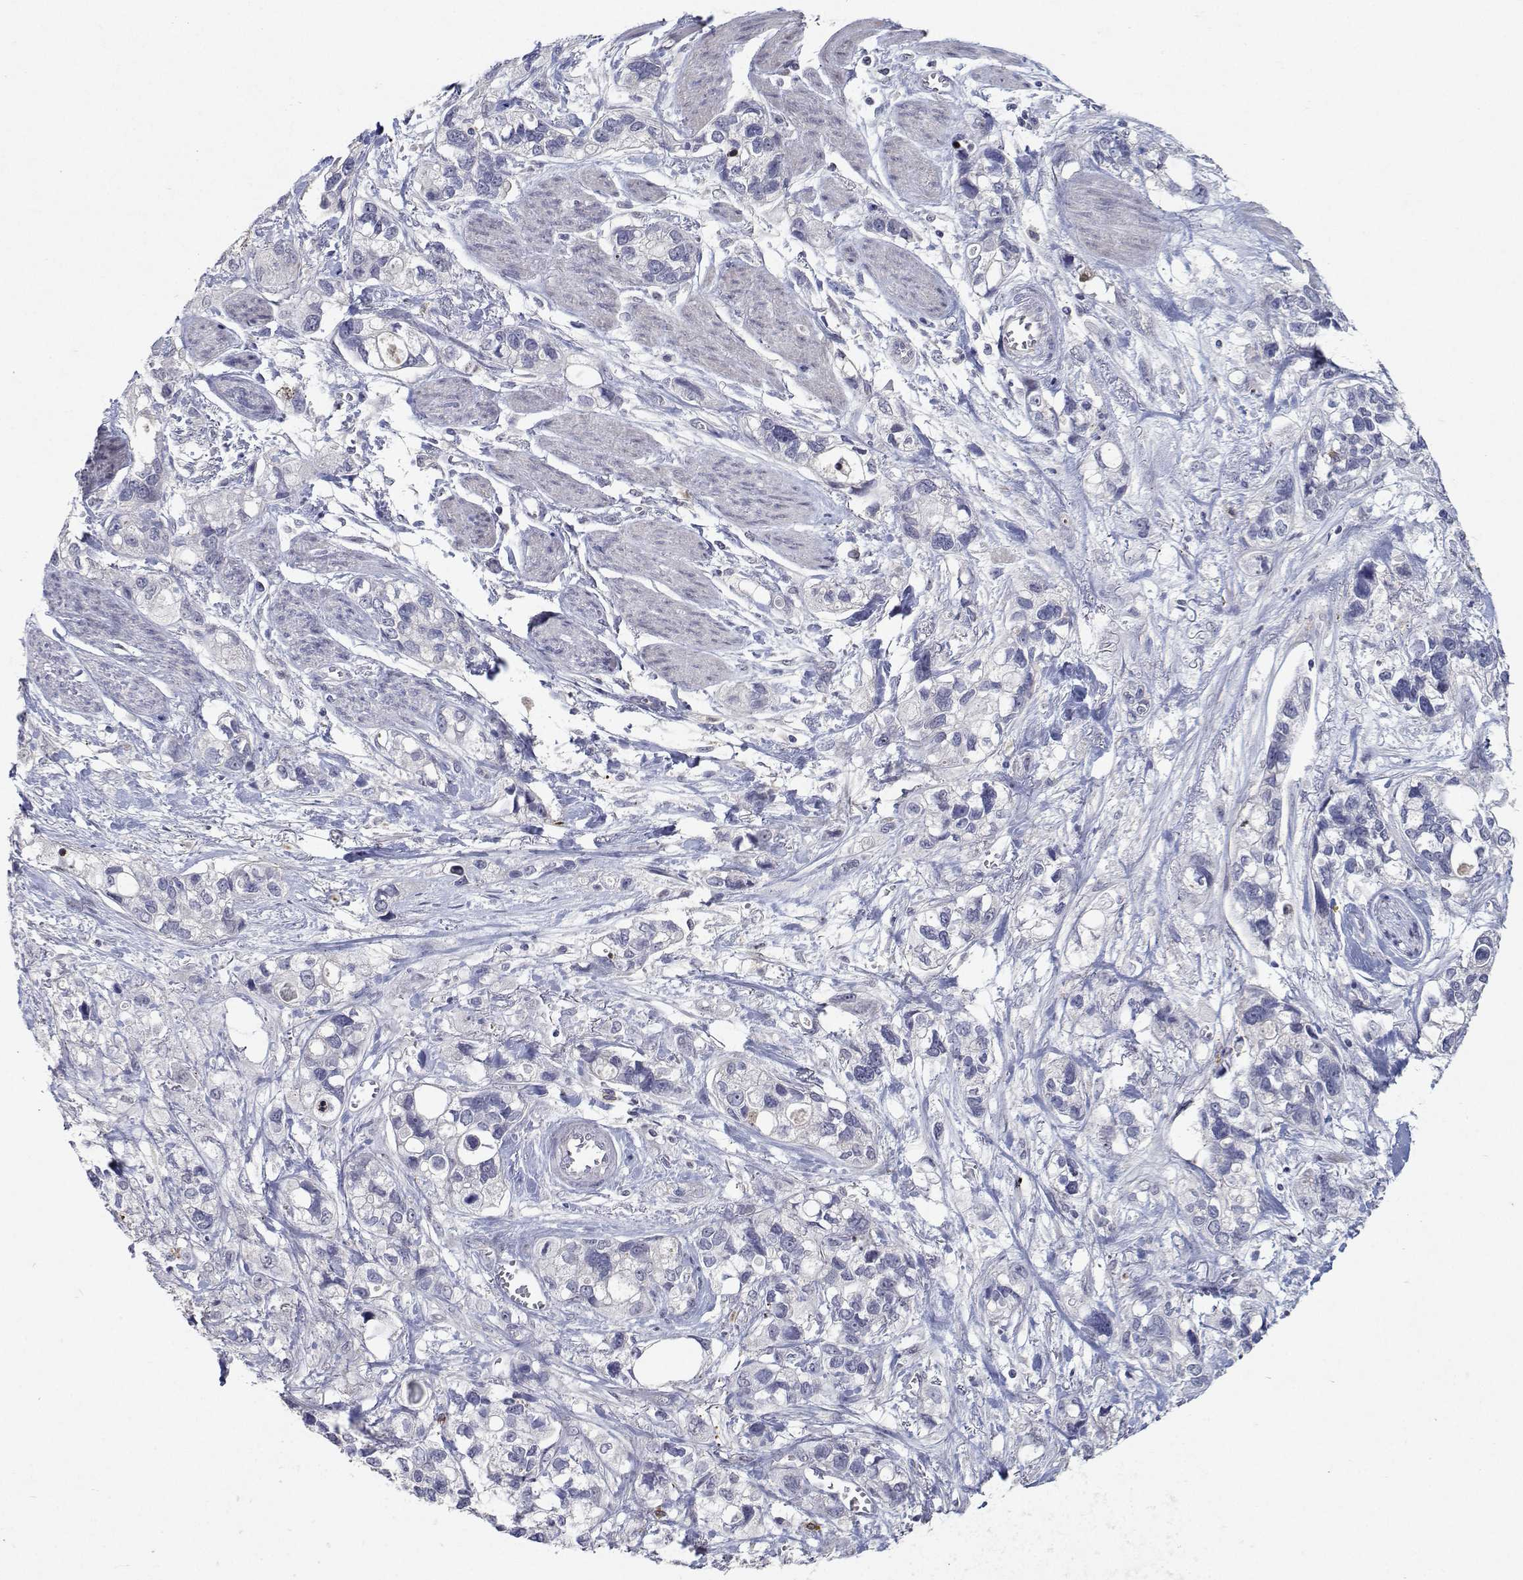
{"staining": {"intensity": "negative", "quantity": "none", "location": "none"}, "tissue": "stomach cancer", "cell_type": "Tumor cells", "image_type": "cancer", "snomed": [{"axis": "morphology", "description": "Adenocarcinoma, NOS"}, {"axis": "topography", "description": "Stomach, upper"}], "caption": "This is an IHC histopathology image of adenocarcinoma (stomach). There is no staining in tumor cells.", "gene": "RBPJL", "patient": {"sex": "female", "age": 81}}